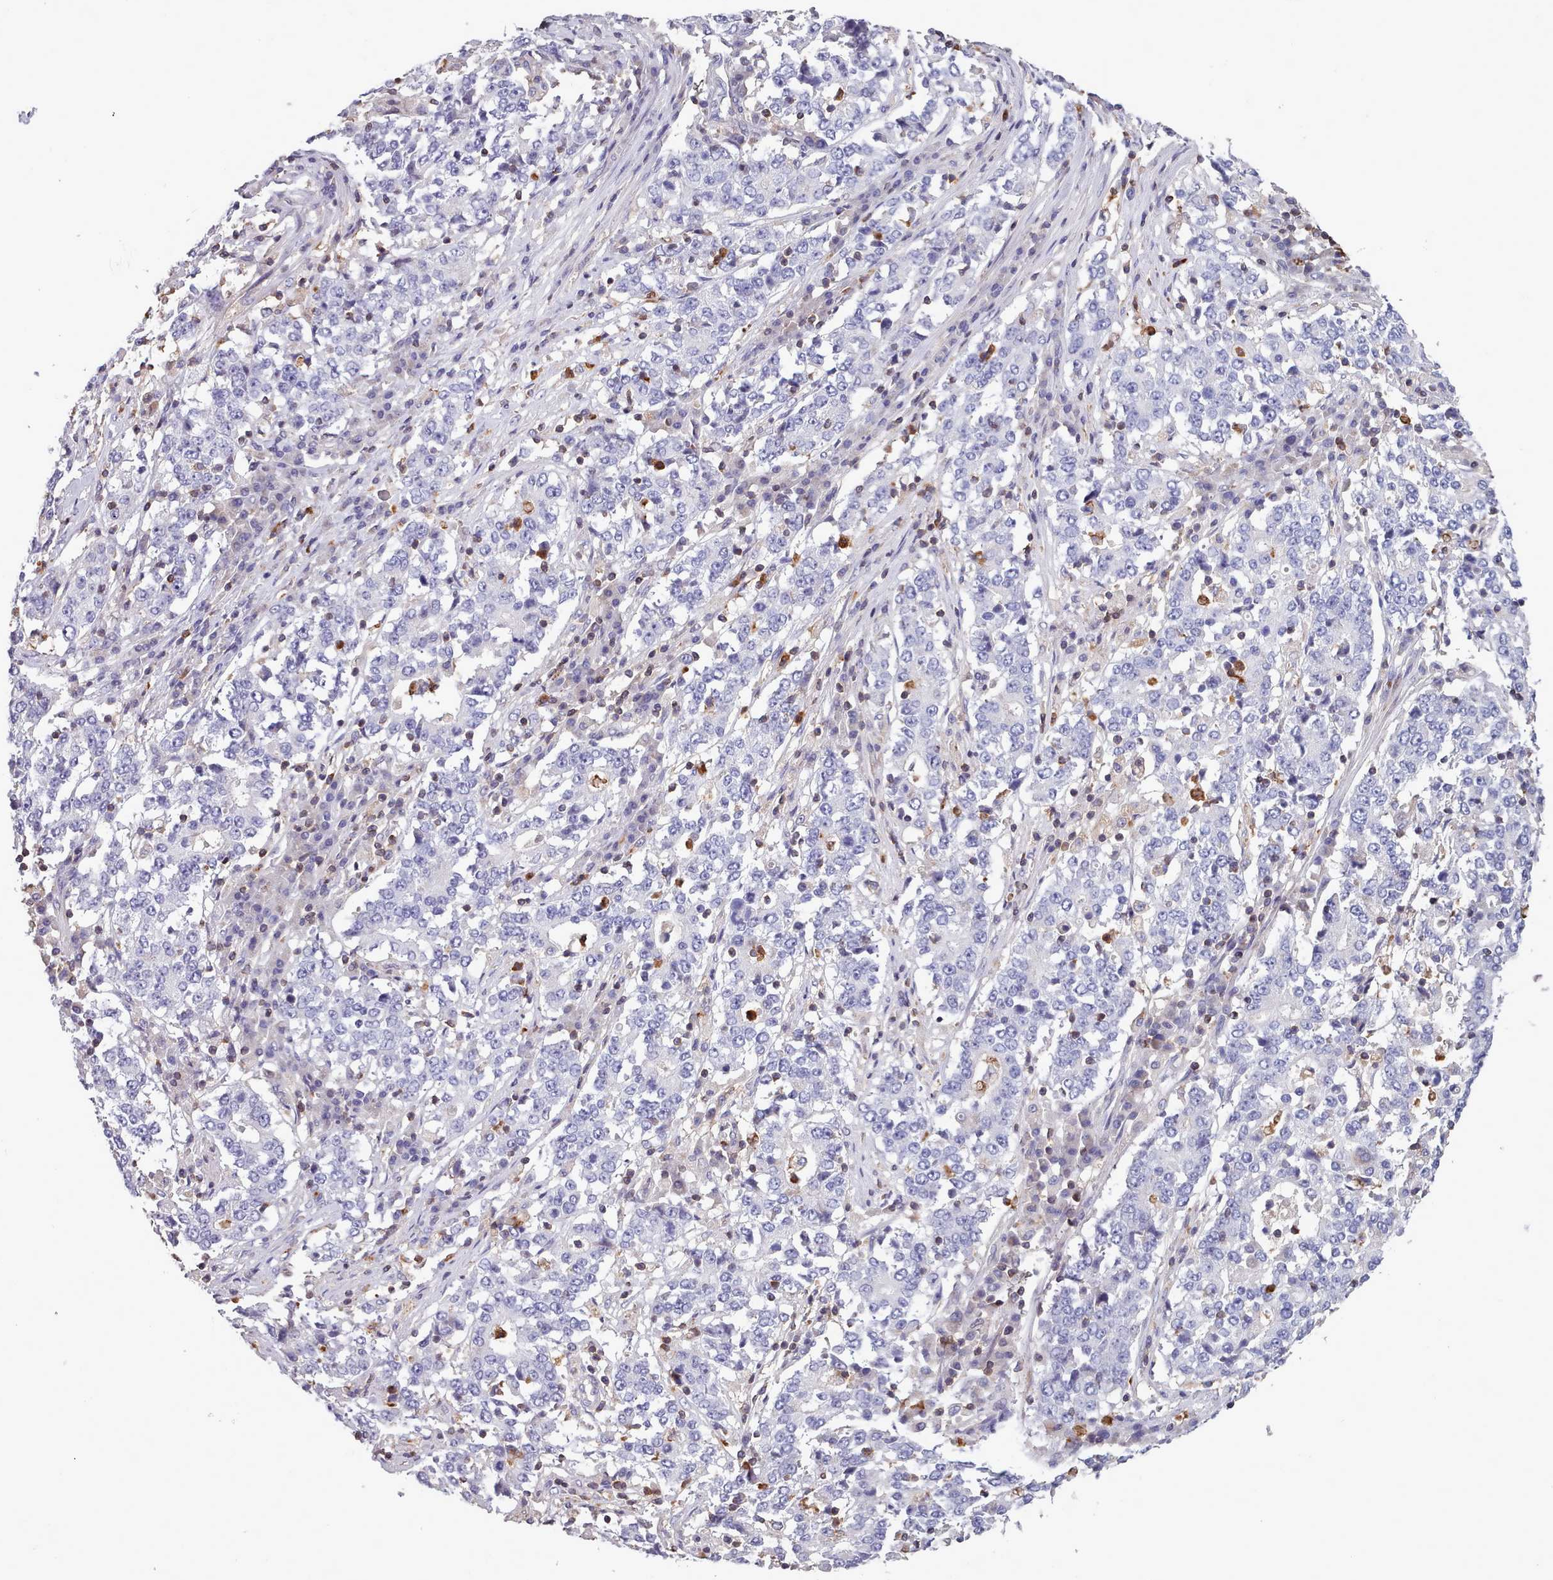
{"staining": {"intensity": "negative", "quantity": "none", "location": "none"}, "tissue": "stomach cancer", "cell_type": "Tumor cells", "image_type": "cancer", "snomed": [{"axis": "morphology", "description": "Adenocarcinoma, NOS"}, {"axis": "topography", "description": "Stomach"}], "caption": "A histopathology image of stomach adenocarcinoma stained for a protein demonstrates no brown staining in tumor cells.", "gene": "RAC2", "patient": {"sex": "male", "age": 59}}